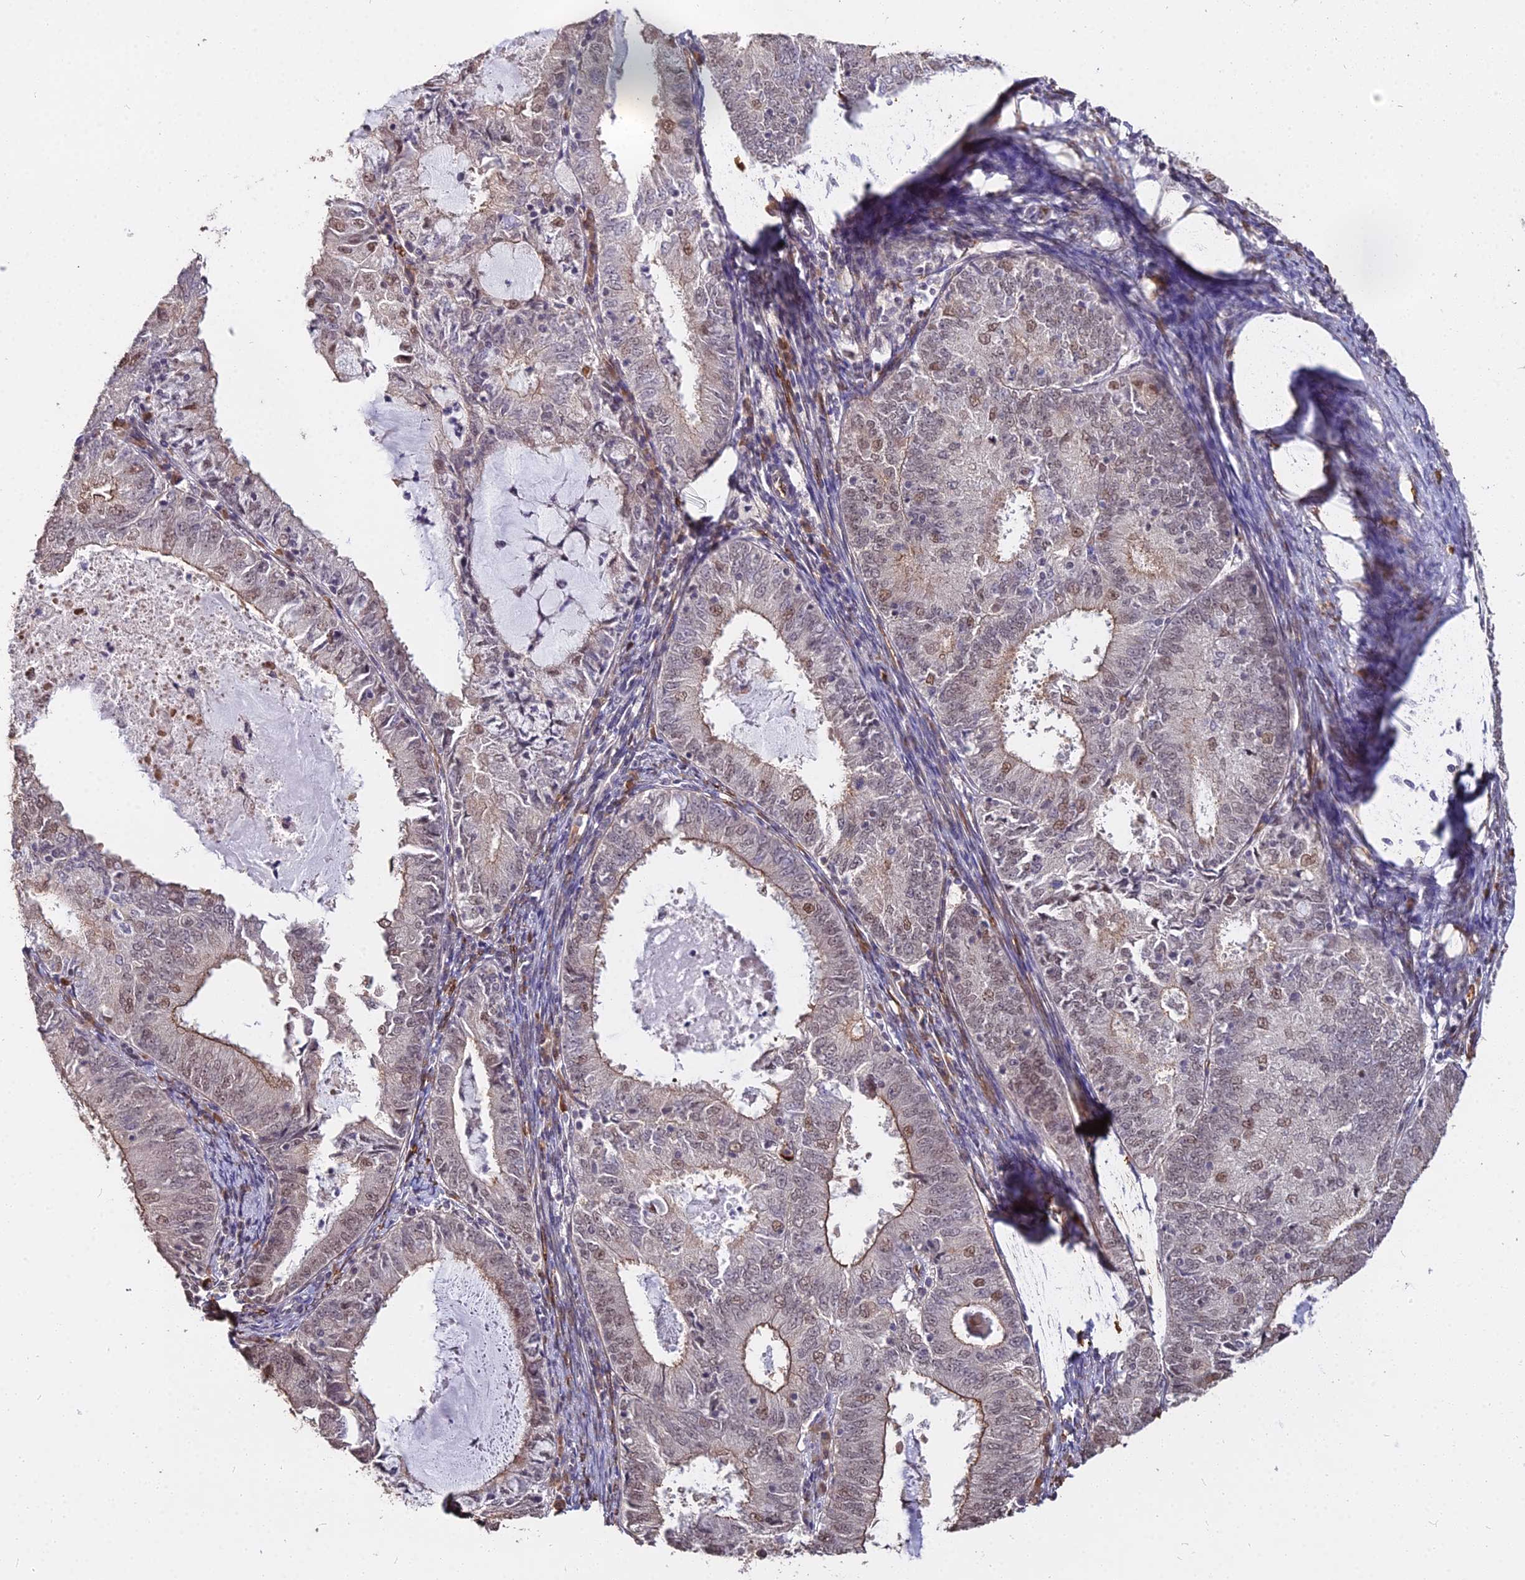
{"staining": {"intensity": "moderate", "quantity": "<25%", "location": "cytoplasmic/membranous,nuclear"}, "tissue": "endometrial cancer", "cell_type": "Tumor cells", "image_type": "cancer", "snomed": [{"axis": "morphology", "description": "Adenocarcinoma, NOS"}, {"axis": "topography", "description": "Endometrium"}], "caption": "A high-resolution image shows immunohistochemistry staining of endometrial cancer, which reveals moderate cytoplasmic/membranous and nuclear expression in about <25% of tumor cells.", "gene": "ZDBF2", "patient": {"sex": "female", "age": 57}}